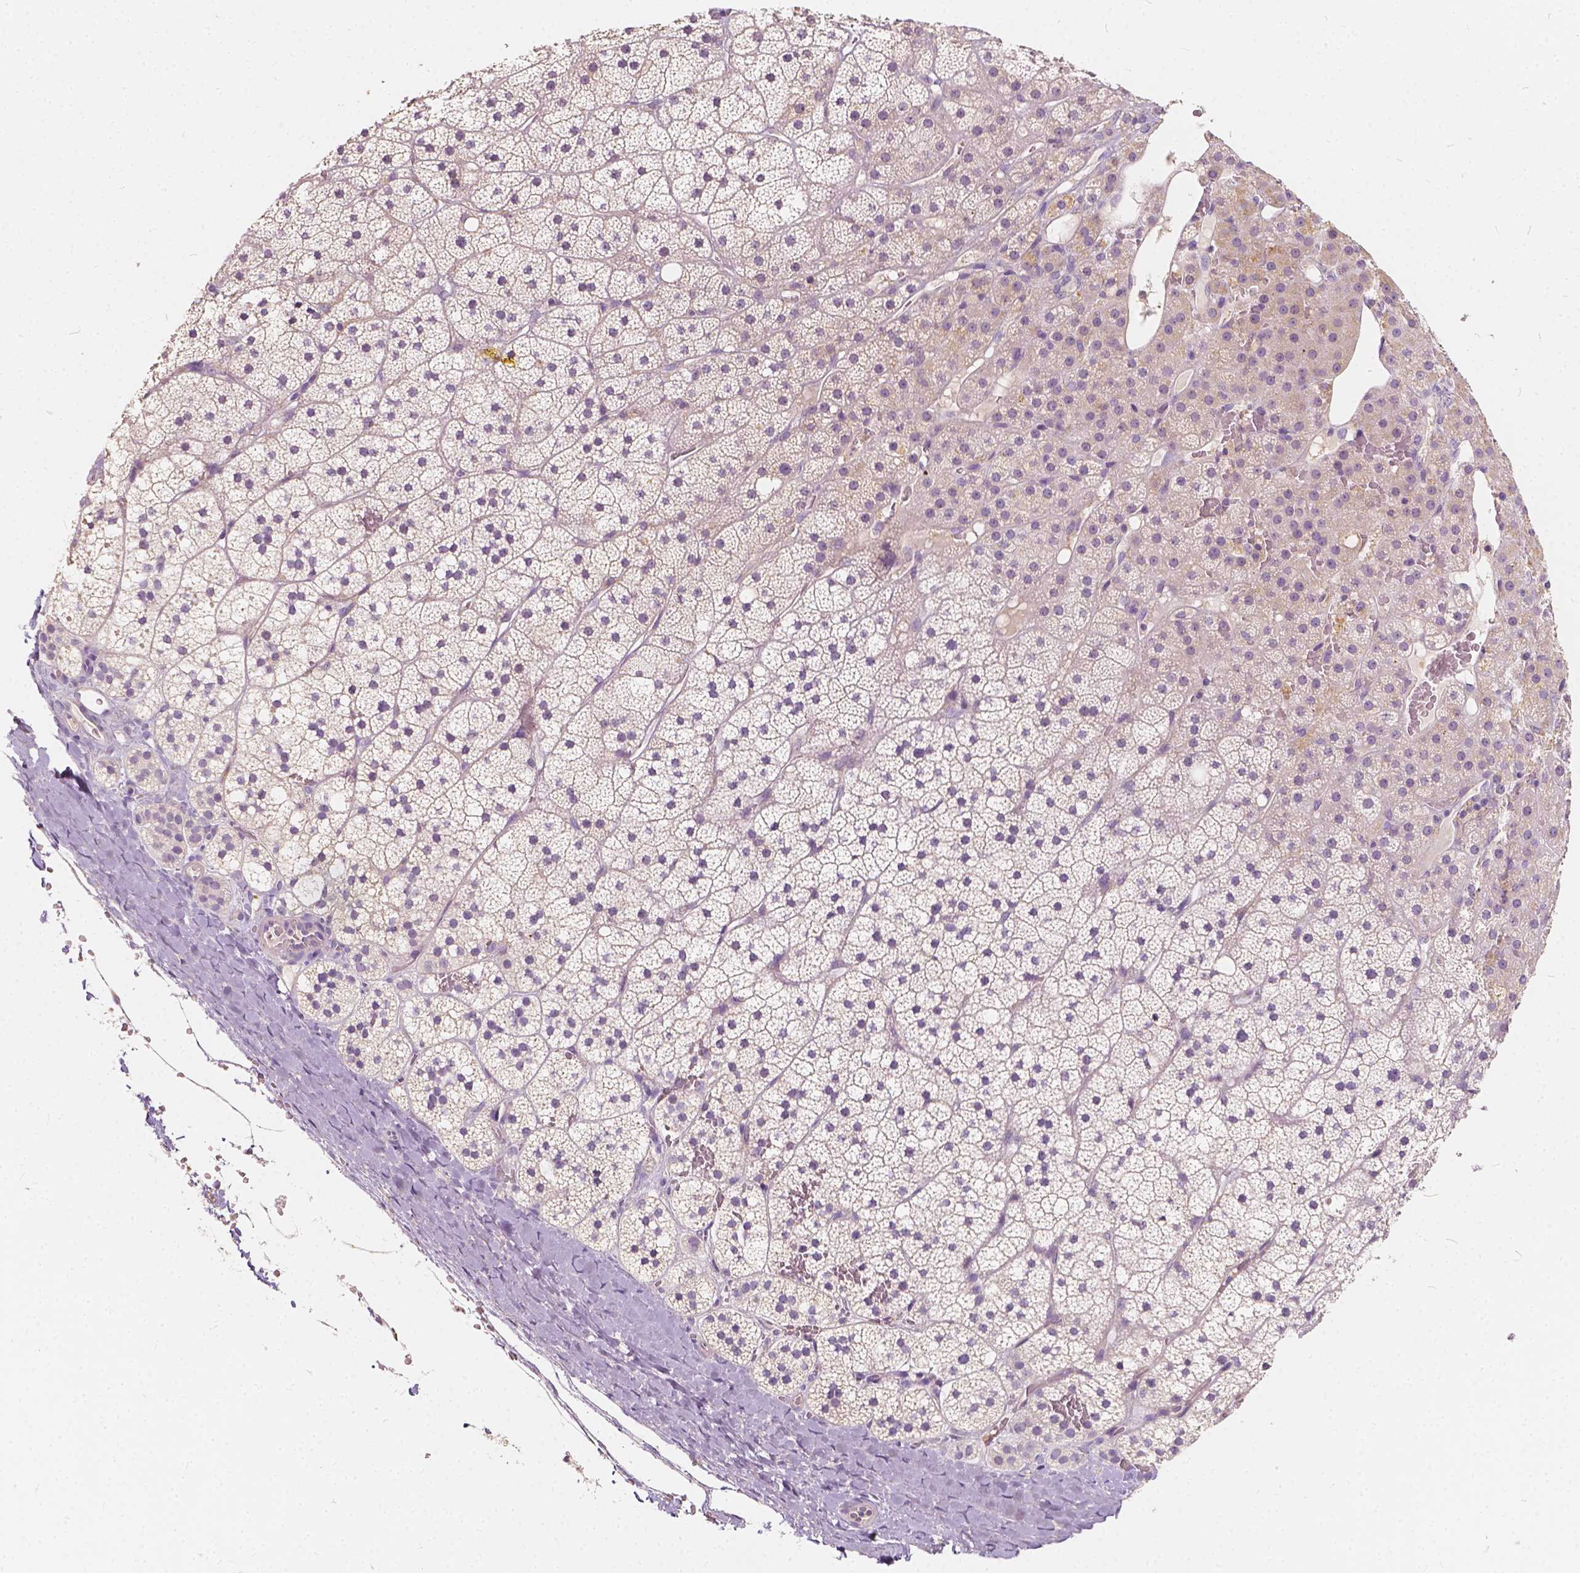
{"staining": {"intensity": "weak", "quantity": "<25%", "location": "cytoplasmic/membranous"}, "tissue": "adrenal gland", "cell_type": "Glandular cells", "image_type": "normal", "snomed": [{"axis": "morphology", "description": "Normal tissue, NOS"}, {"axis": "topography", "description": "Adrenal gland"}], "caption": "There is no significant expression in glandular cells of adrenal gland. The staining was performed using DAB to visualize the protein expression in brown, while the nuclei were stained in blue with hematoxylin (Magnification: 20x).", "gene": "KIAA0513", "patient": {"sex": "male", "age": 53}}